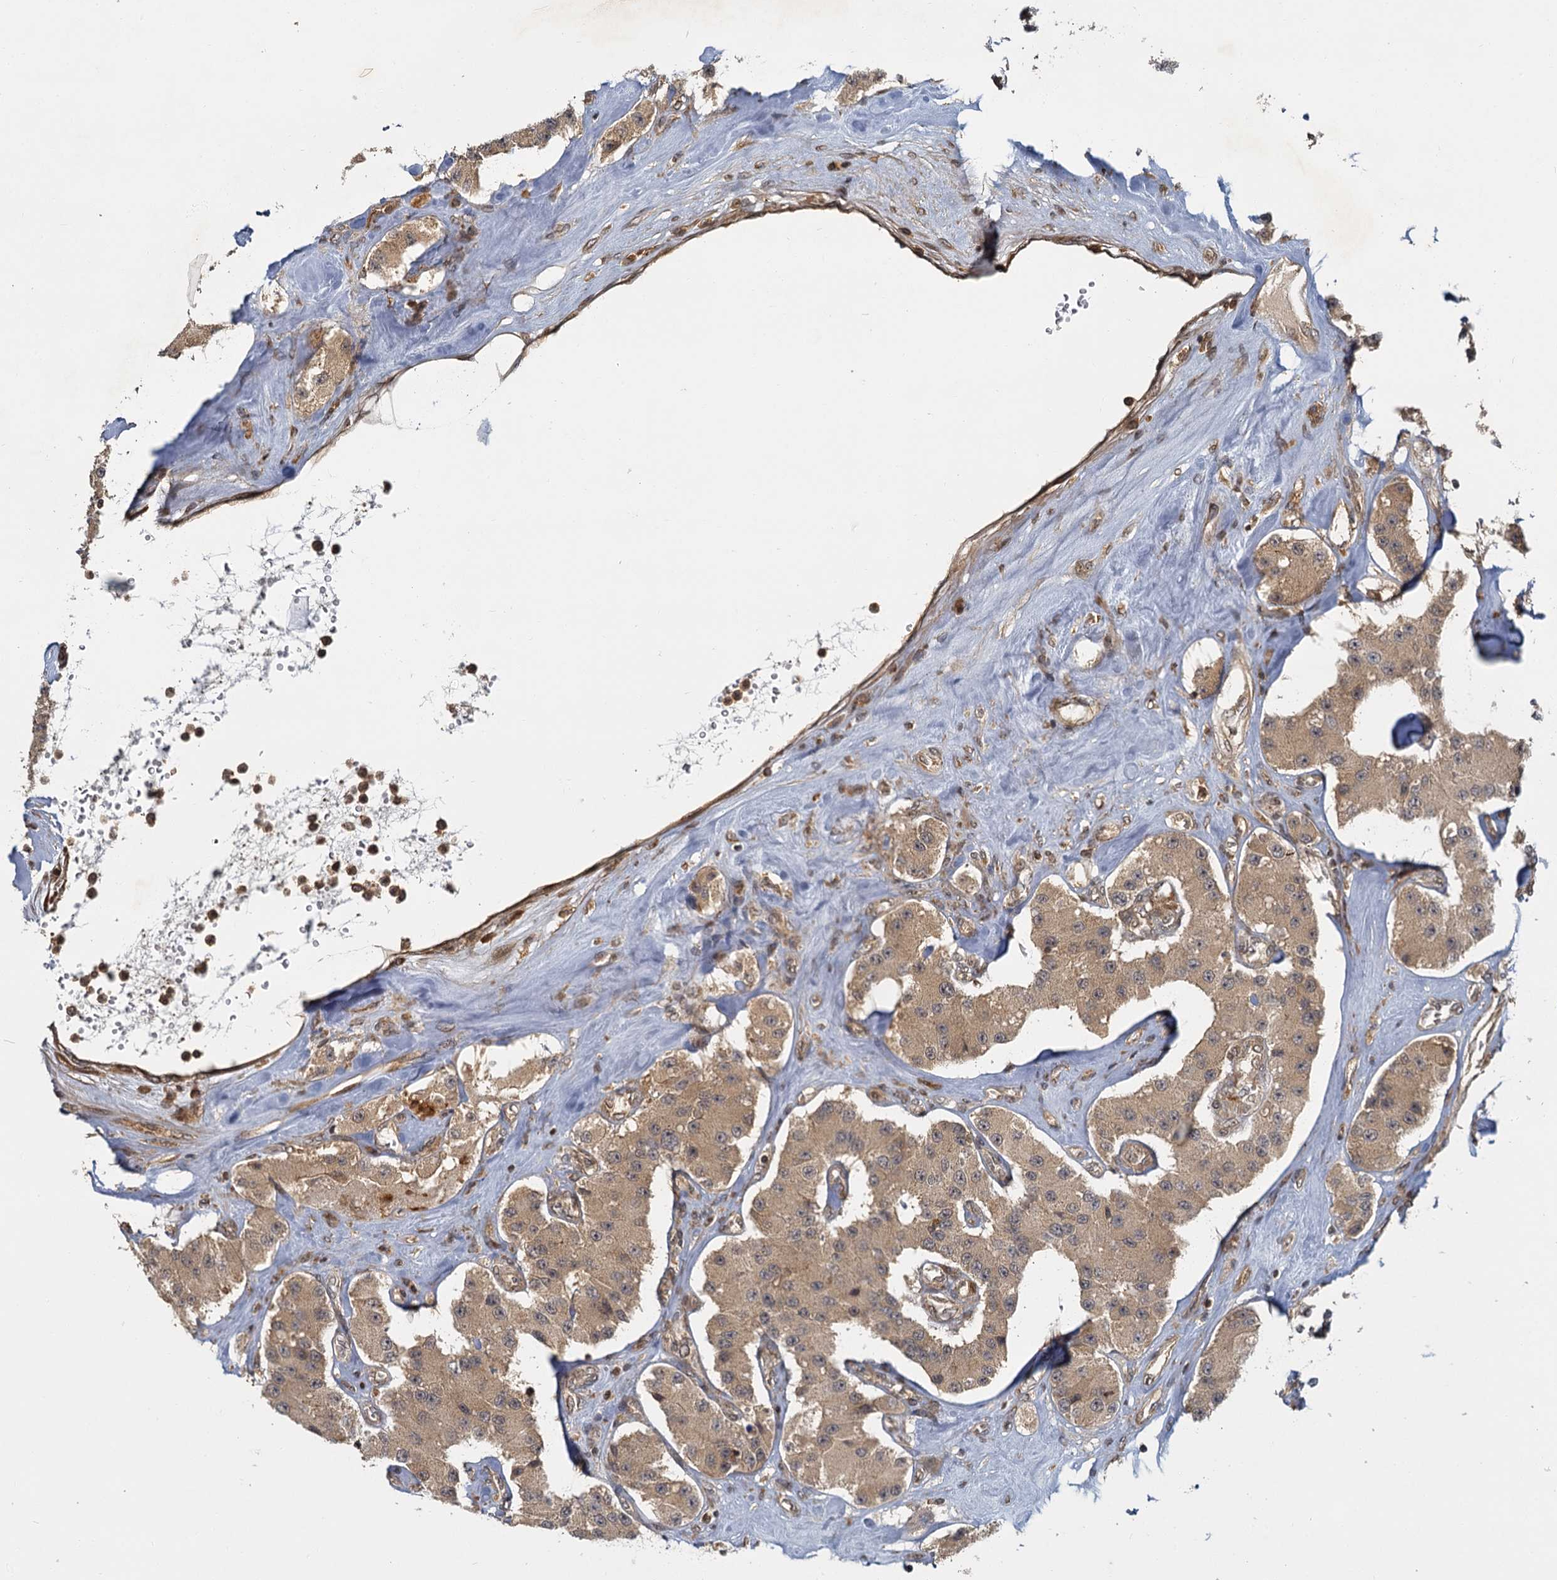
{"staining": {"intensity": "moderate", "quantity": ">75%", "location": "cytoplasmic/membranous"}, "tissue": "carcinoid", "cell_type": "Tumor cells", "image_type": "cancer", "snomed": [{"axis": "morphology", "description": "Carcinoid, malignant, NOS"}, {"axis": "topography", "description": "Pancreas"}], "caption": "Protein staining of carcinoid (malignant) tissue displays moderate cytoplasmic/membranous staining in approximately >75% of tumor cells.", "gene": "ZNF549", "patient": {"sex": "male", "age": 41}}